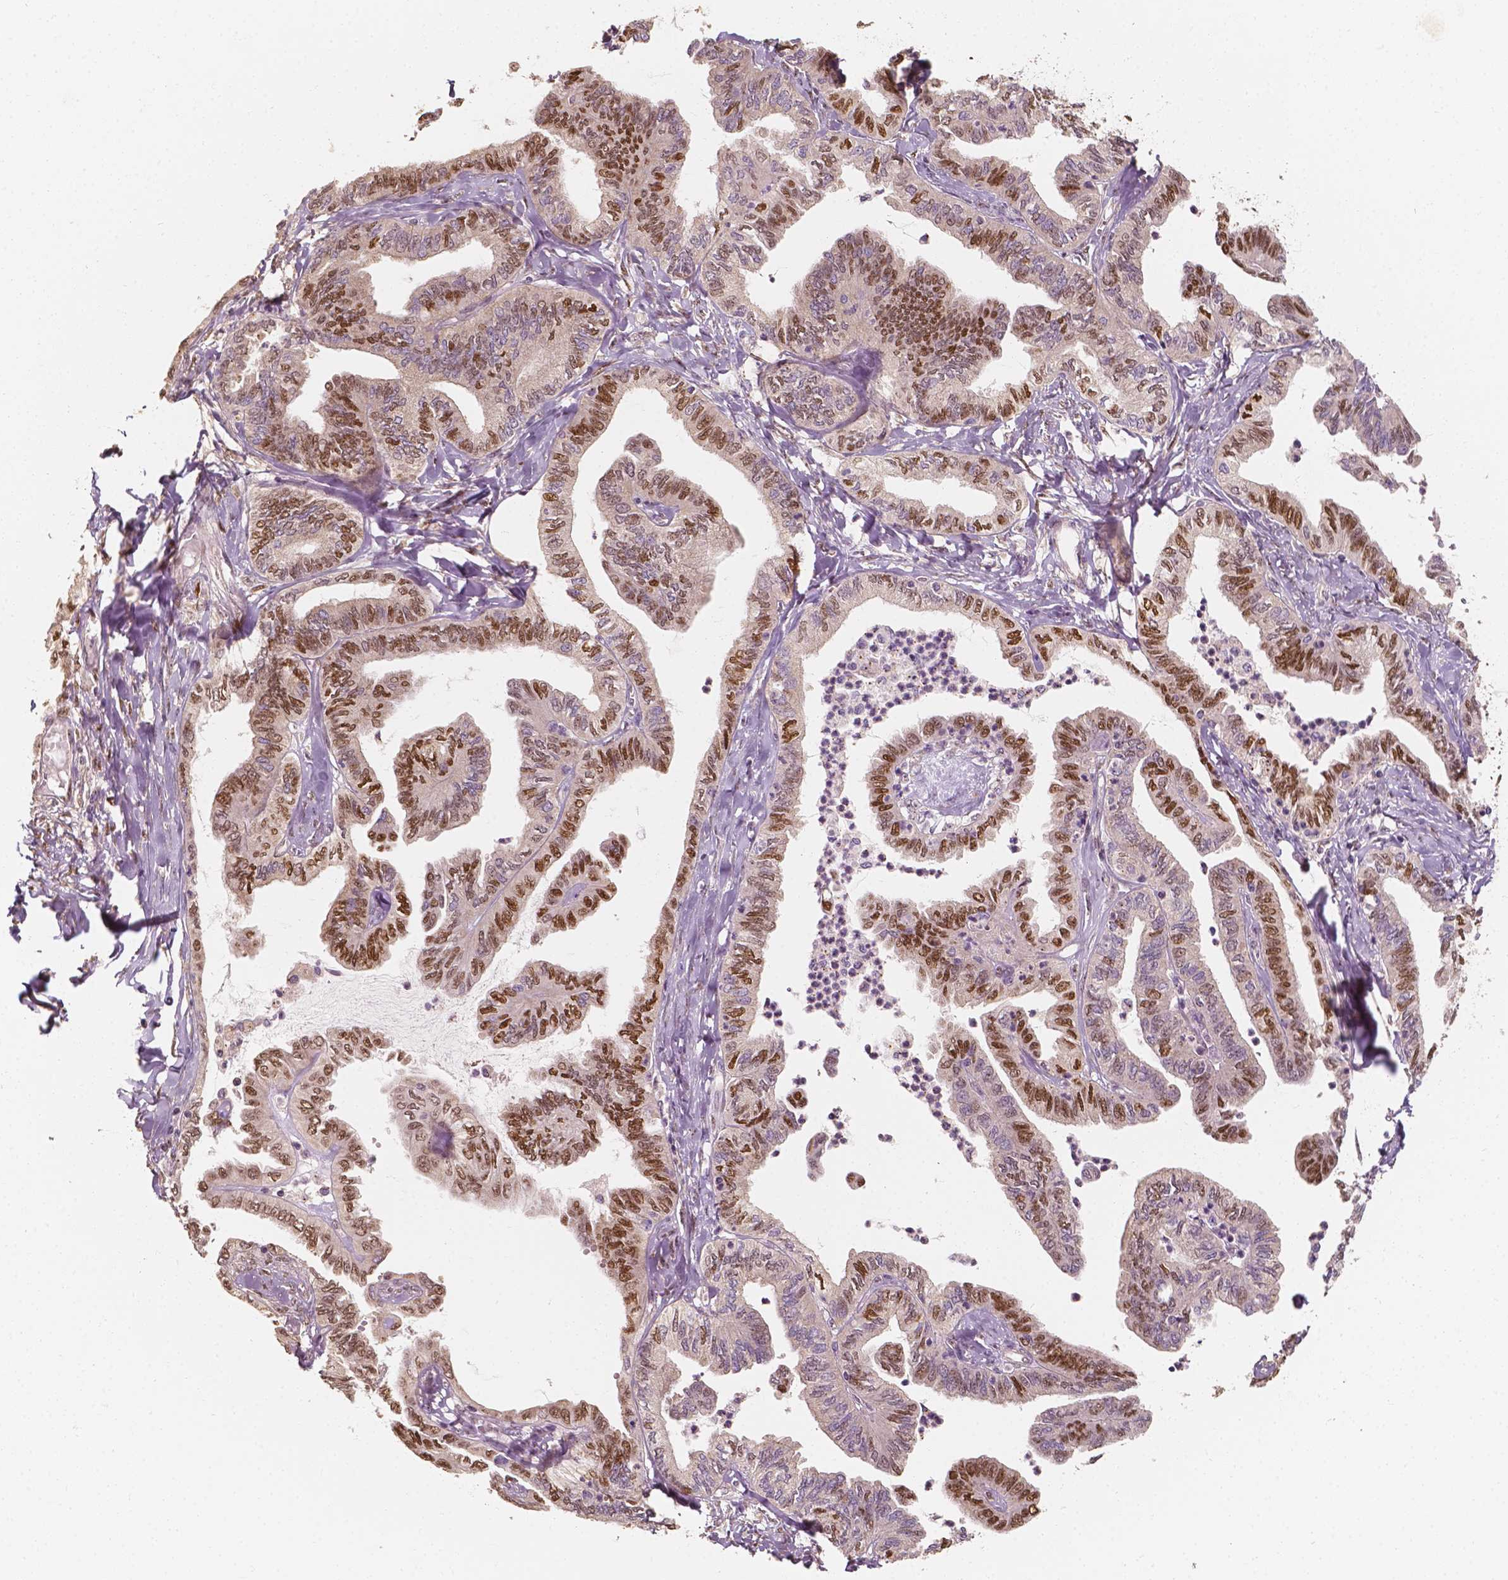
{"staining": {"intensity": "moderate", "quantity": "25%-75%", "location": "nuclear"}, "tissue": "ovarian cancer", "cell_type": "Tumor cells", "image_type": "cancer", "snomed": [{"axis": "morphology", "description": "Carcinoma, endometroid"}, {"axis": "topography", "description": "Ovary"}], "caption": "Protein expression by immunohistochemistry demonstrates moderate nuclear positivity in approximately 25%-75% of tumor cells in ovarian cancer. (DAB (3,3'-diaminobenzidine) IHC with brightfield microscopy, high magnification).", "gene": "TBC1D17", "patient": {"sex": "female", "age": 70}}